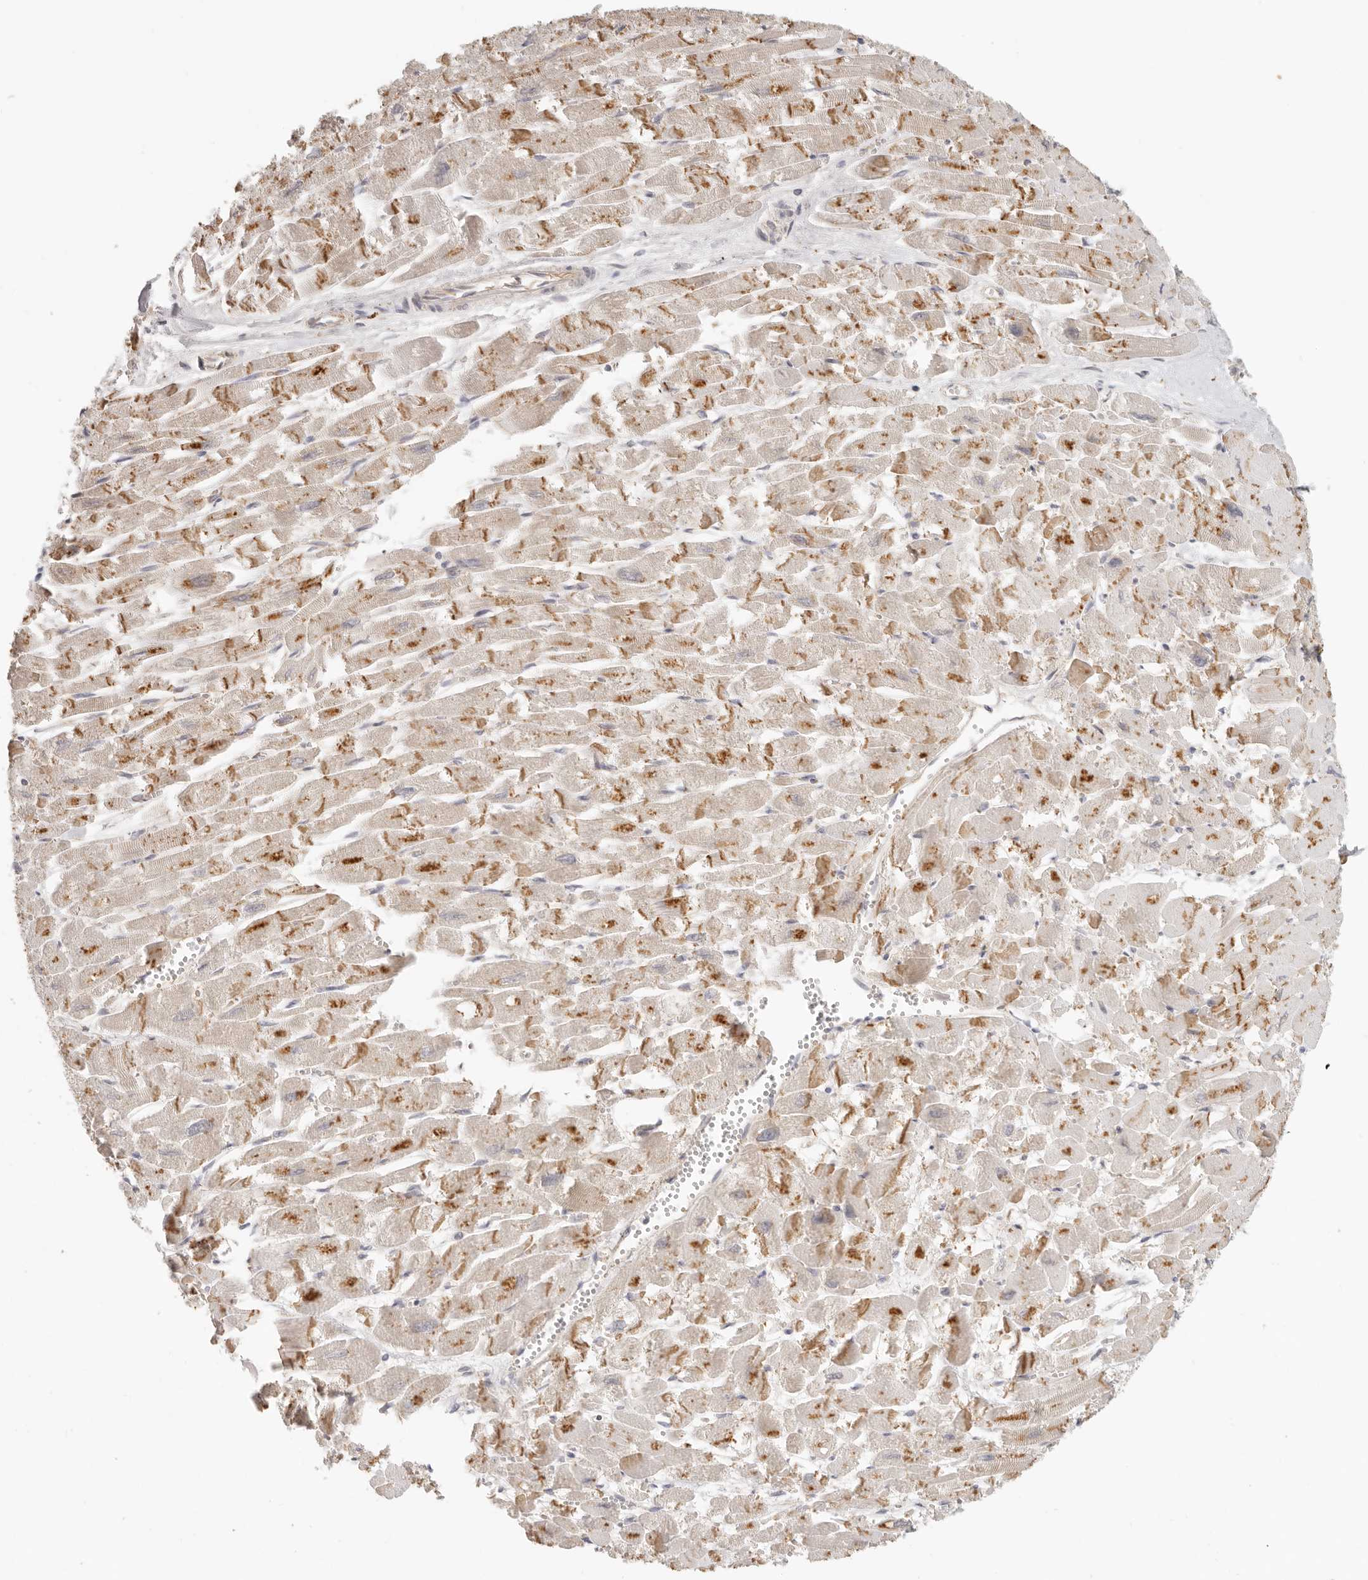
{"staining": {"intensity": "moderate", "quantity": "25%-75%", "location": "cytoplasmic/membranous"}, "tissue": "heart muscle", "cell_type": "Cardiomyocytes", "image_type": "normal", "snomed": [{"axis": "morphology", "description": "Normal tissue, NOS"}, {"axis": "topography", "description": "Heart"}], "caption": "About 25%-75% of cardiomyocytes in unremarkable heart muscle demonstrate moderate cytoplasmic/membranous protein staining as visualized by brown immunohistochemical staining.", "gene": "ANXA9", "patient": {"sex": "male", "age": 54}}